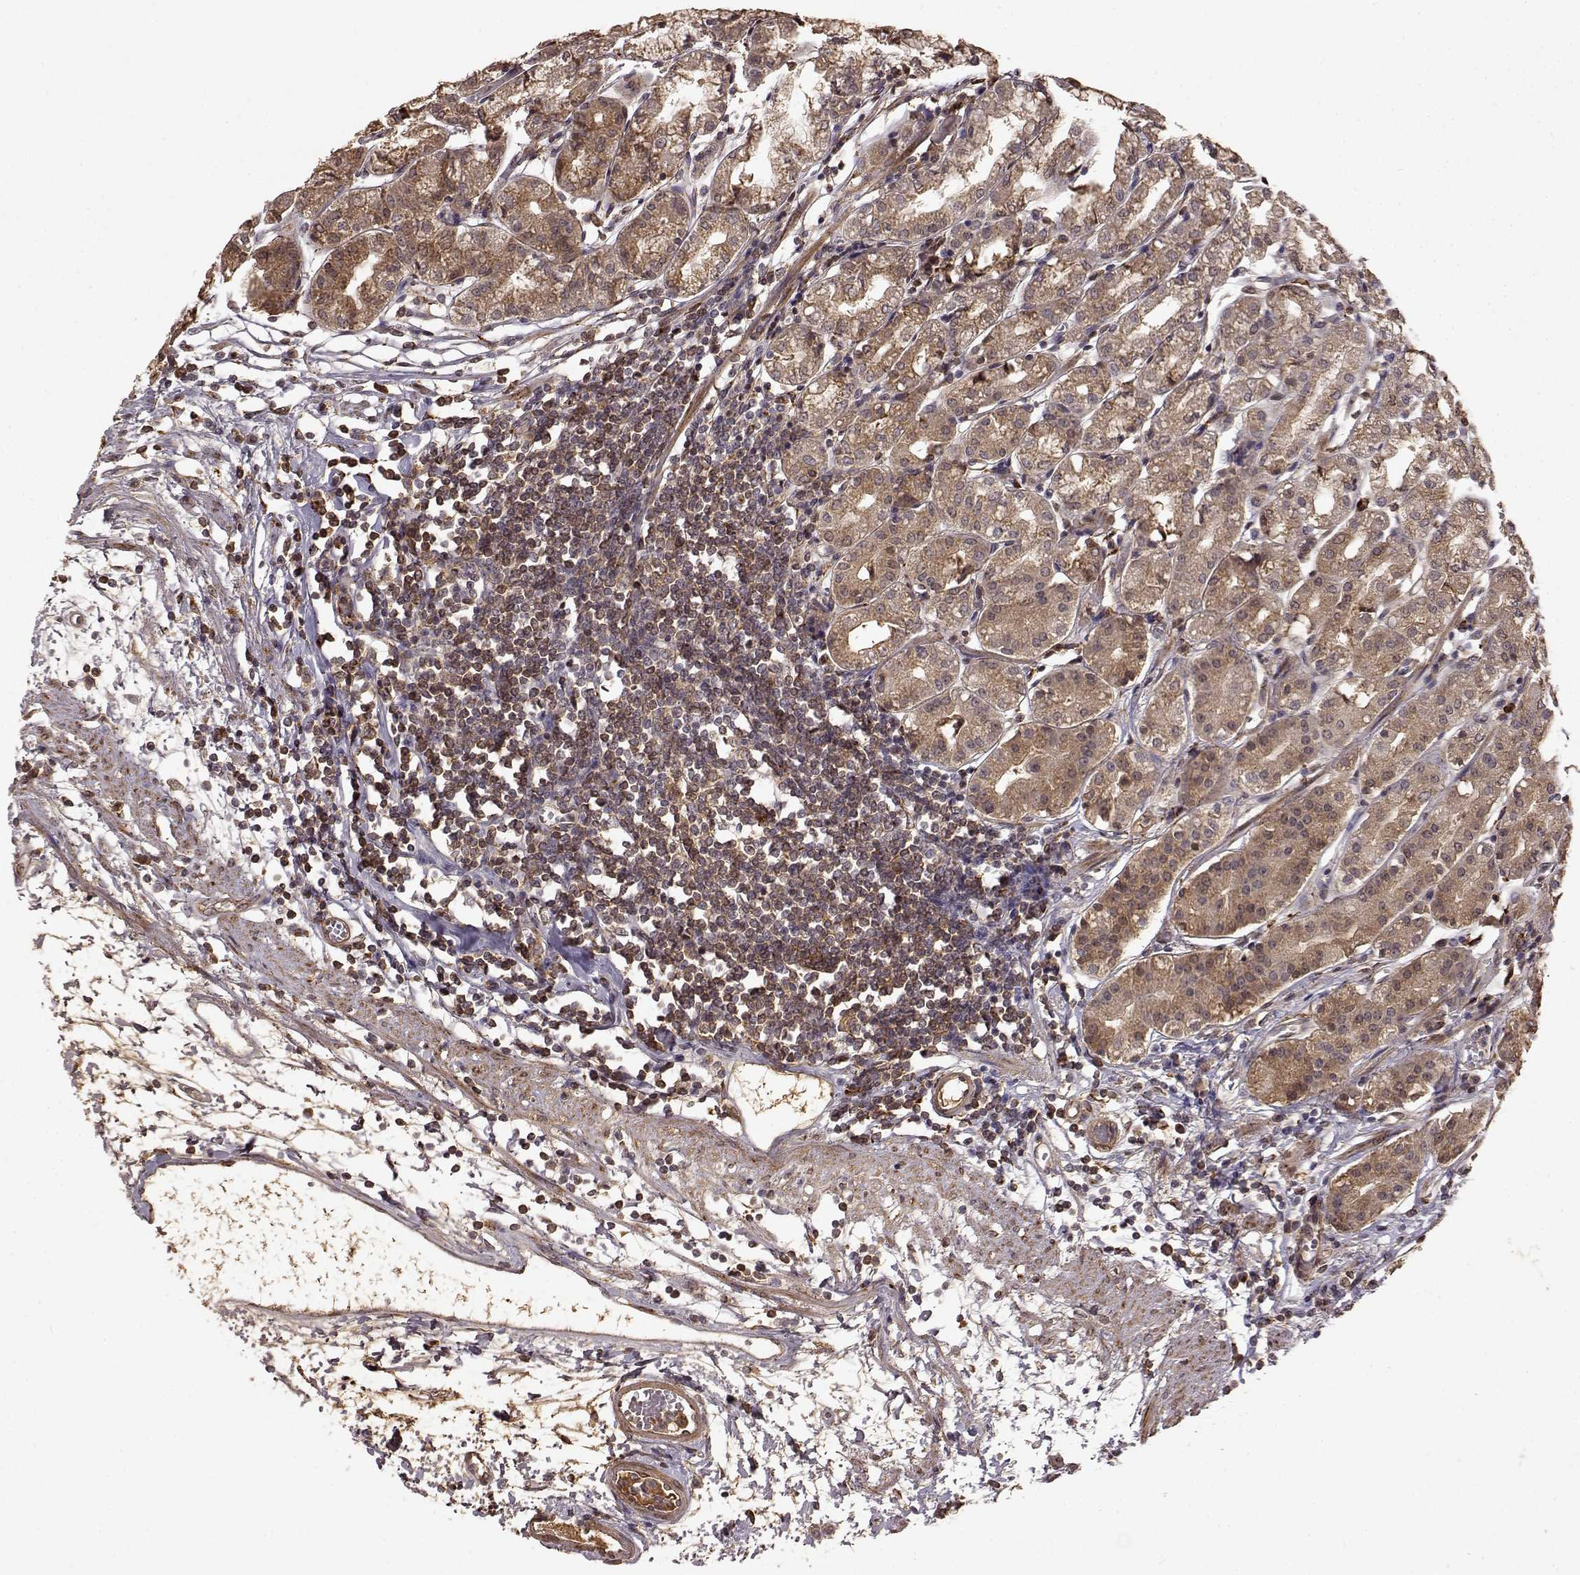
{"staining": {"intensity": "moderate", "quantity": "25%-75%", "location": "cytoplasmic/membranous"}, "tissue": "stomach", "cell_type": "Glandular cells", "image_type": "normal", "snomed": [{"axis": "morphology", "description": "Normal tissue, NOS"}, {"axis": "topography", "description": "Skeletal muscle"}, {"axis": "topography", "description": "Stomach"}], "caption": "Stomach stained with immunohistochemistry (IHC) displays moderate cytoplasmic/membranous positivity in about 25%-75% of glandular cells. The staining was performed using DAB (3,3'-diaminobenzidine) to visualize the protein expression in brown, while the nuclei were stained in blue with hematoxylin (Magnification: 20x).", "gene": "FSTL1", "patient": {"sex": "female", "age": 57}}